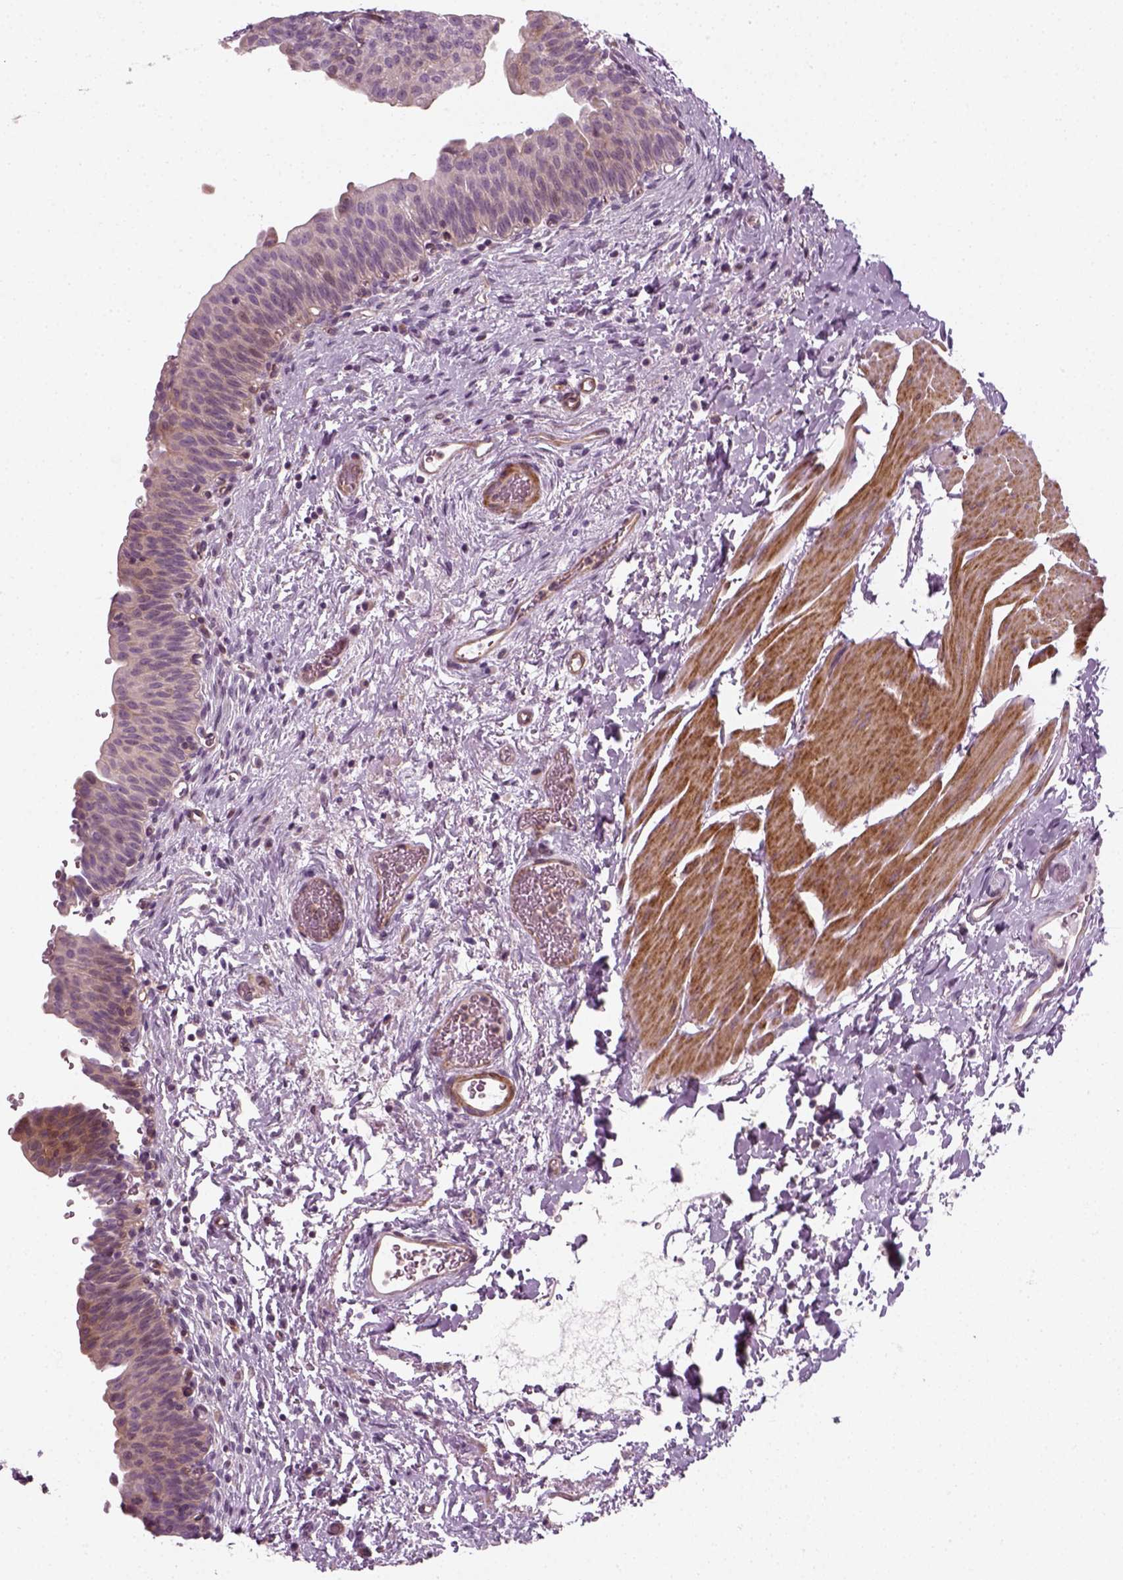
{"staining": {"intensity": "weak", "quantity": "<25%", "location": "cytoplasmic/membranous"}, "tissue": "urinary bladder", "cell_type": "Urothelial cells", "image_type": "normal", "snomed": [{"axis": "morphology", "description": "Normal tissue, NOS"}, {"axis": "topography", "description": "Urinary bladder"}], "caption": "Protein analysis of unremarkable urinary bladder demonstrates no significant staining in urothelial cells. (Stains: DAB IHC with hematoxylin counter stain, Microscopy: brightfield microscopy at high magnification).", "gene": "DNASE1L1", "patient": {"sex": "male", "age": 56}}